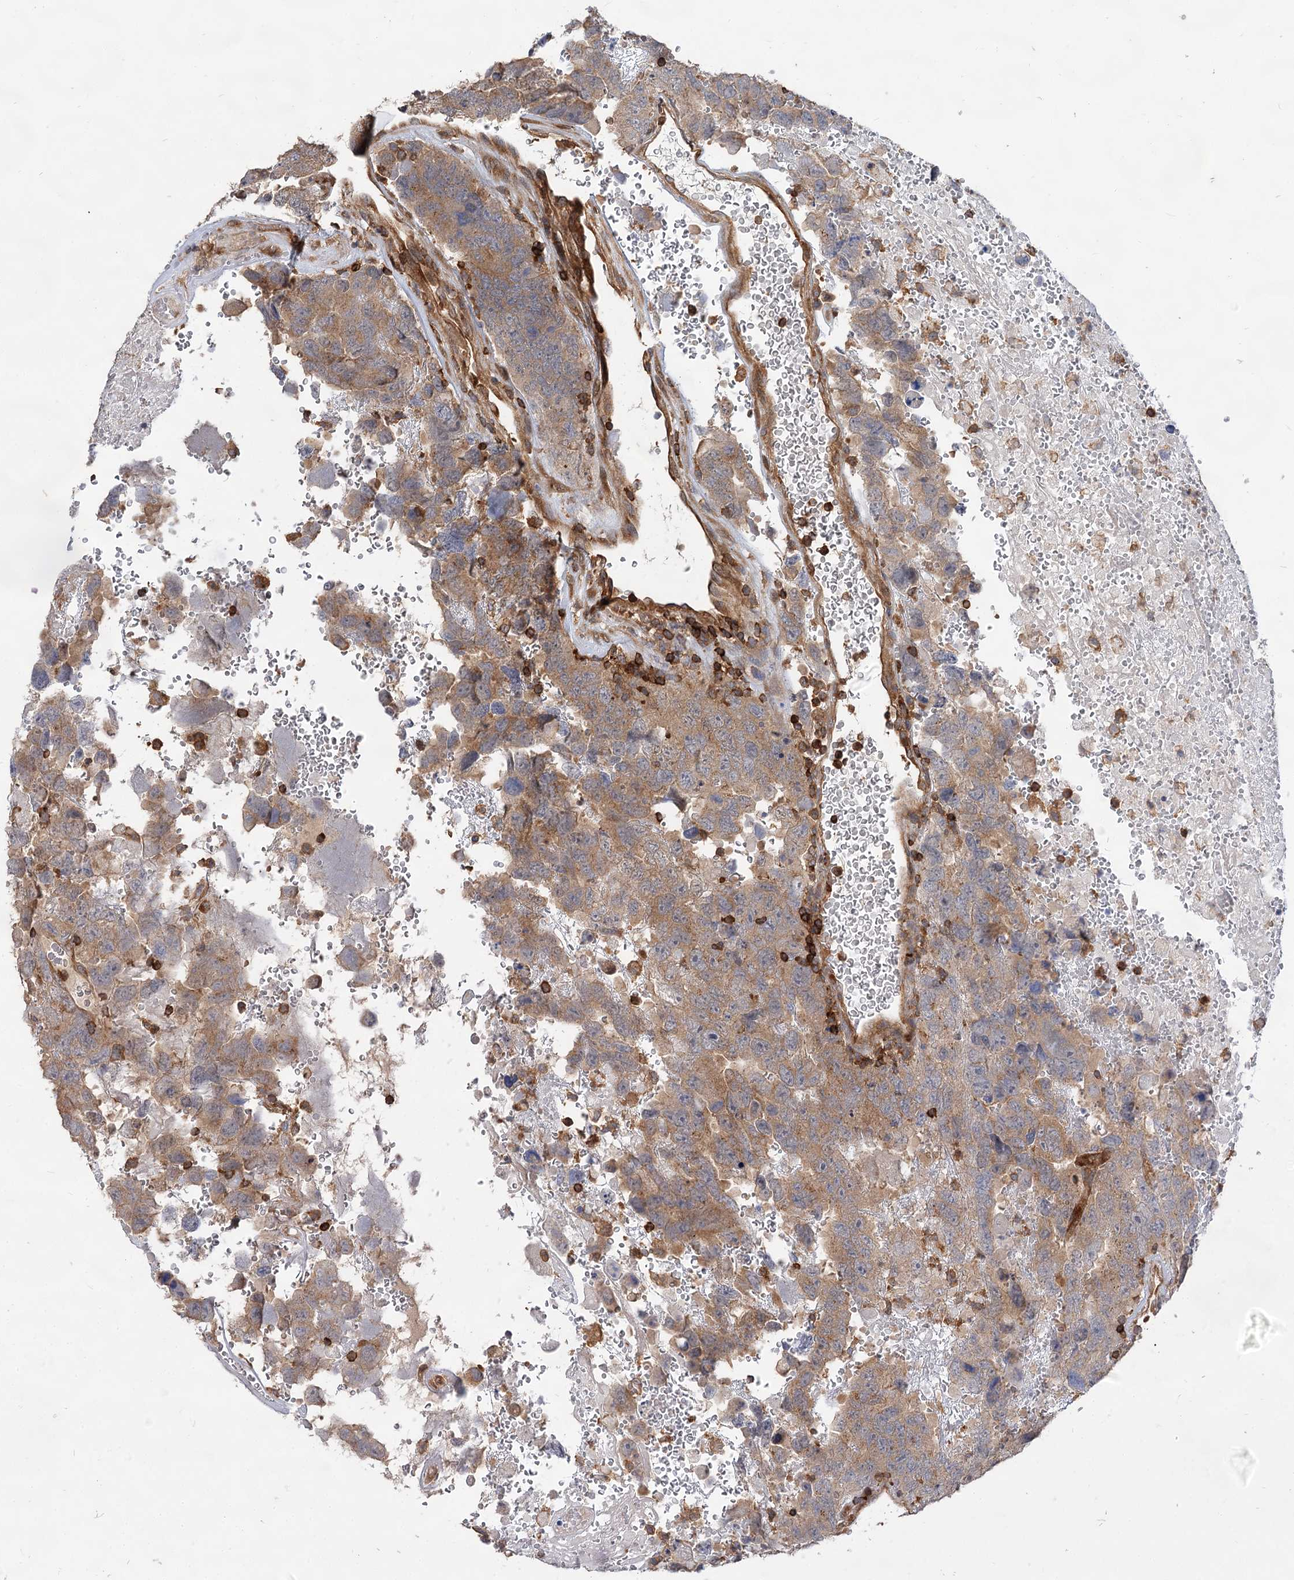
{"staining": {"intensity": "moderate", "quantity": "<25%", "location": "cytoplasmic/membranous"}, "tissue": "testis cancer", "cell_type": "Tumor cells", "image_type": "cancer", "snomed": [{"axis": "morphology", "description": "Carcinoma, Embryonal, NOS"}, {"axis": "topography", "description": "Testis"}], "caption": "IHC (DAB (3,3'-diaminobenzidine)) staining of human embryonal carcinoma (testis) shows moderate cytoplasmic/membranous protein expression in approximately <25% of tumor cells.", "gene": "PACS1", "patient": {"sex": "male", "age": 45}}